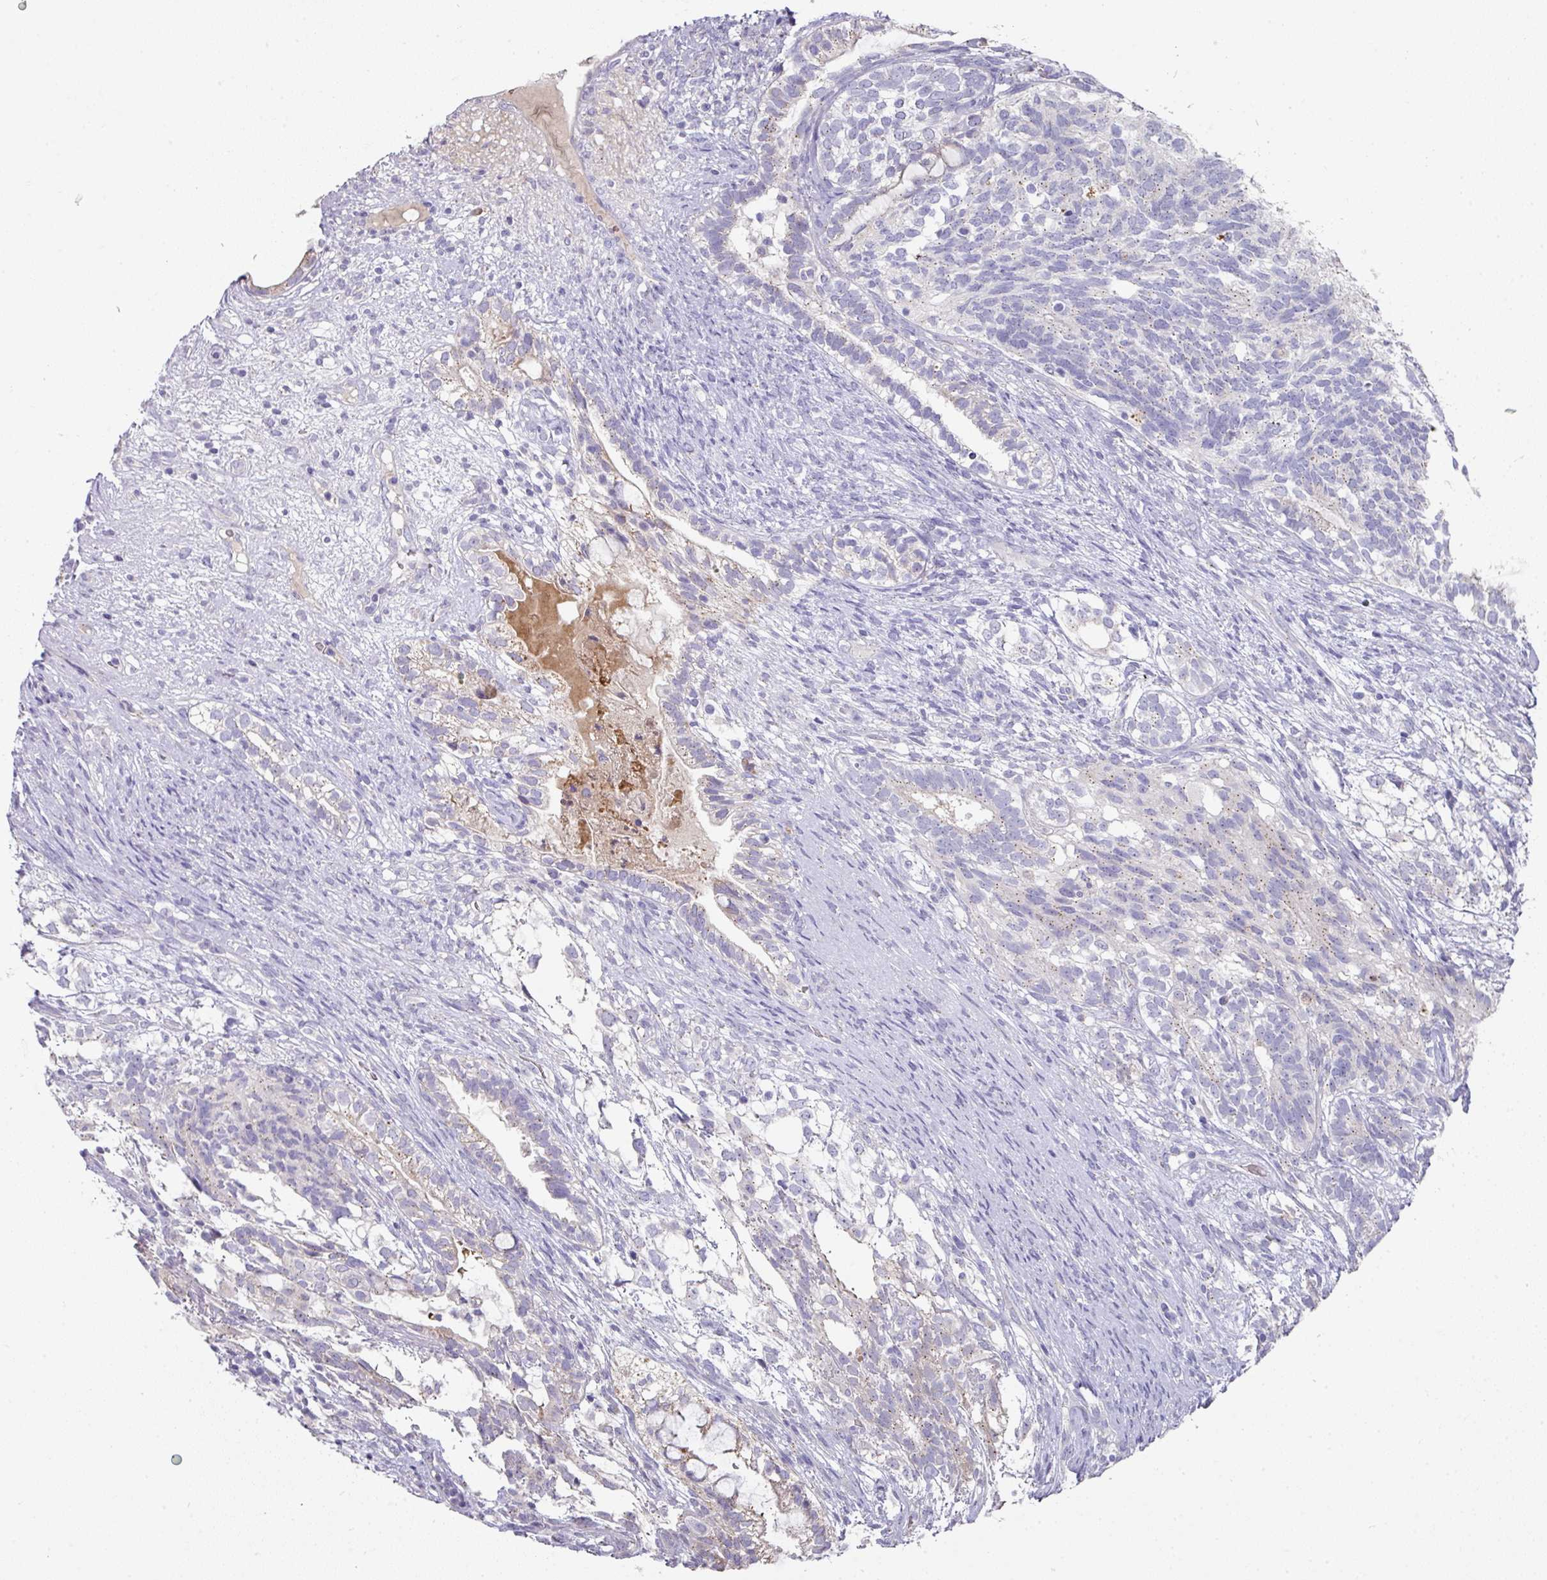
{"staining": {"intensity": "negative", "quantity": "none", "location": "none"}, "tissue": "testis cancer", "cell_type": "Tumor cells", "image_type": "cancer", "snomed": [{"axis": "morphology", "description": "Seminoma, NOS"}, {"axis": "morphology", "description": "Carcinoma, Embryonal, NOS"}, {"axis": "topography", "description": "Testis"}], "caption": "Tumor cells are negative for brown protein staining in testis seminoma.", "gene": "IL4R", "patient": {"sex": "male", "age": 41}}